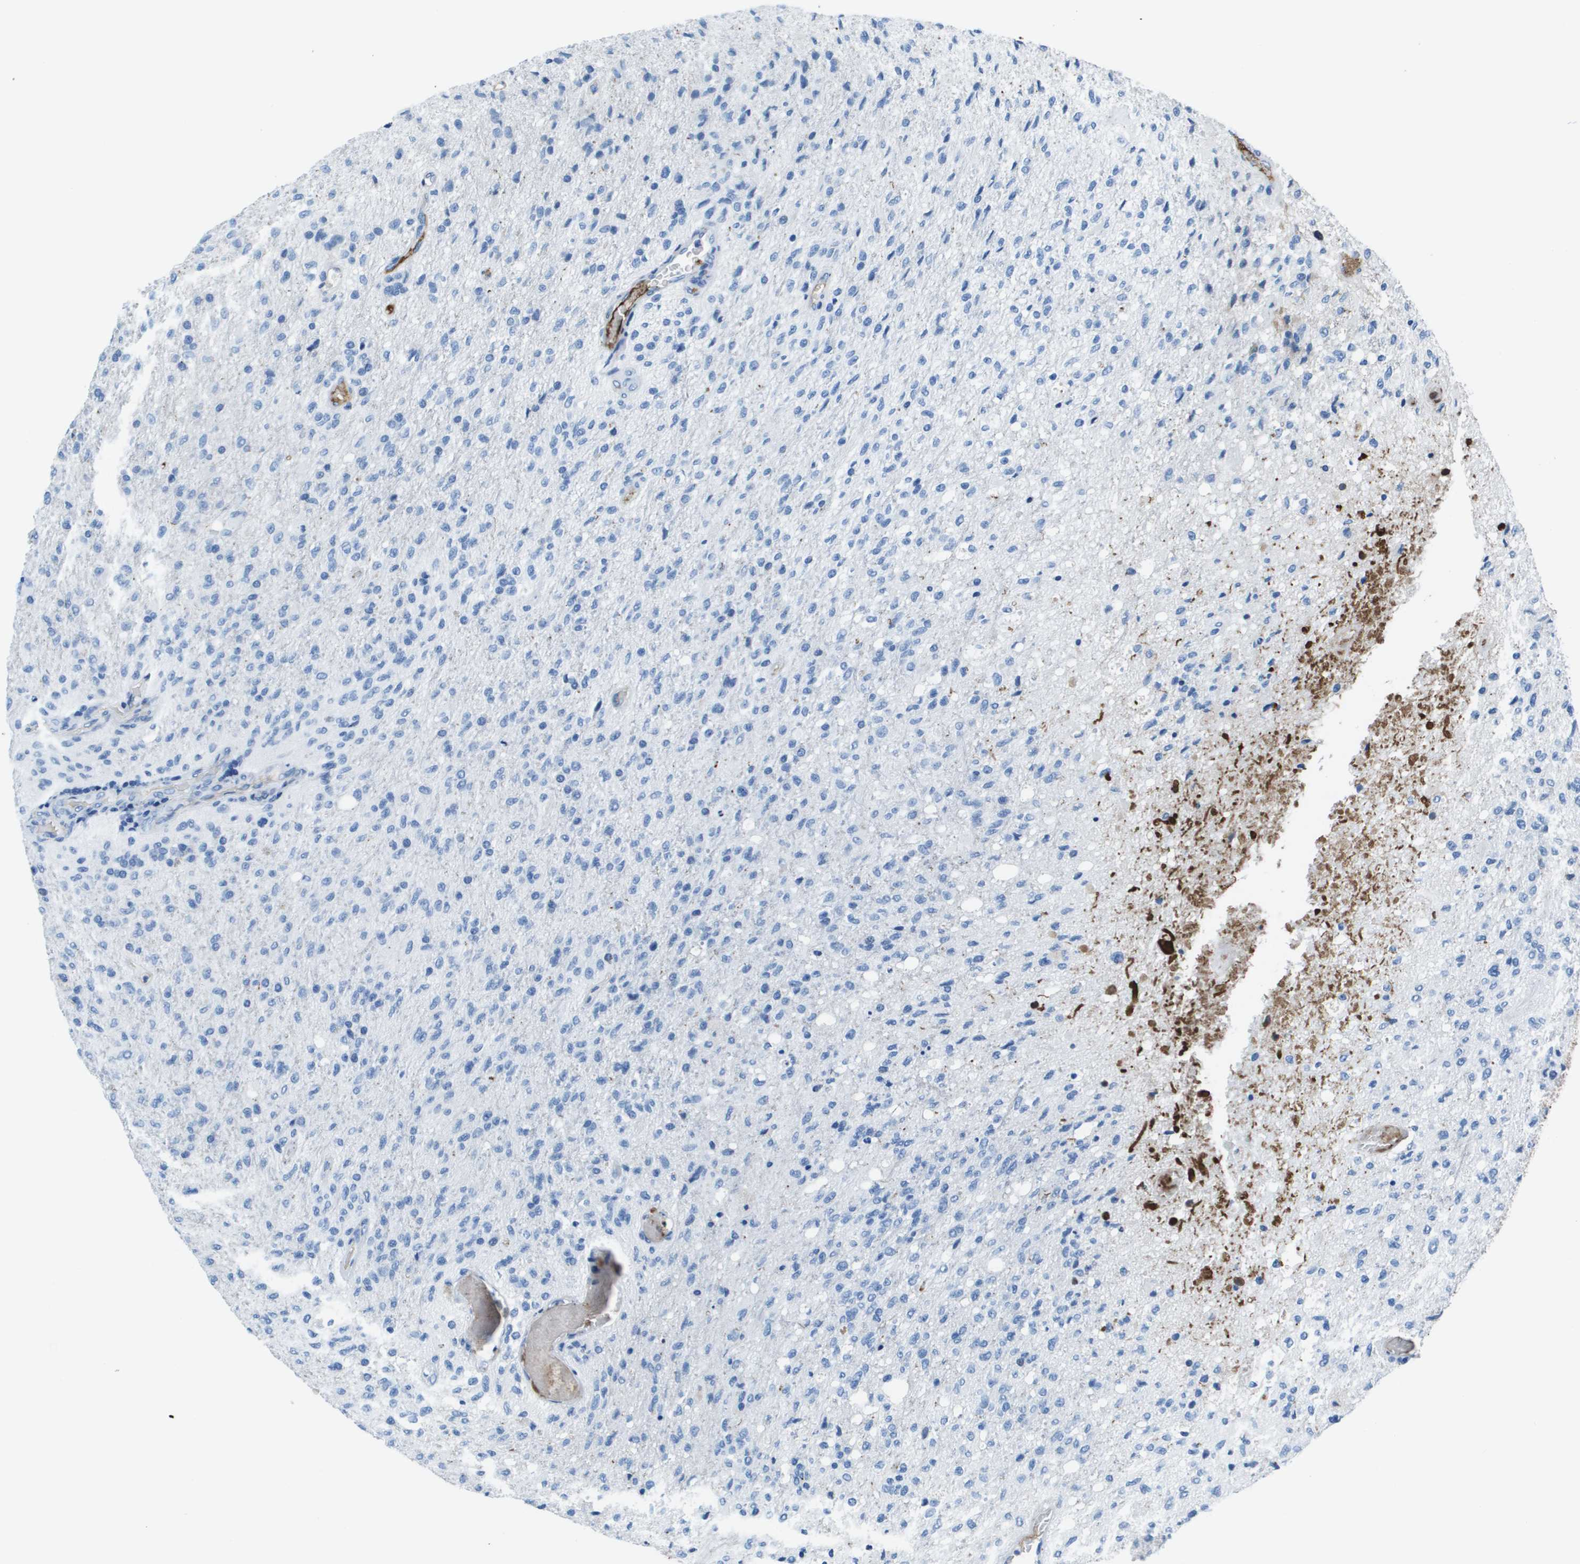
{"staining": {"intensity": "negative", "quantity": "none", "location": "none"}, "tissue": "glioma", "cell_type": "Tumor cells", "image_type": "cancer", "snomed": [{"axis": "morphology", "description": "Normal tissue, NOS"}, {"axis": "morphology", "description": "Glioma, malignant, High grade"}, {"axis": "topography", "description": "Cerebral cortex"}], "caption": "Immunohistochemical staining of human malignant glioma (high-grade) displays no significant positivity in tumor cells. Brightfield microscopy of immunohistochemistry stained with DAB (brown) and hematoxylin (blue), captured at high magnification.", "gene": "VTN", "patient": {"sex": "male", "age": 77}}